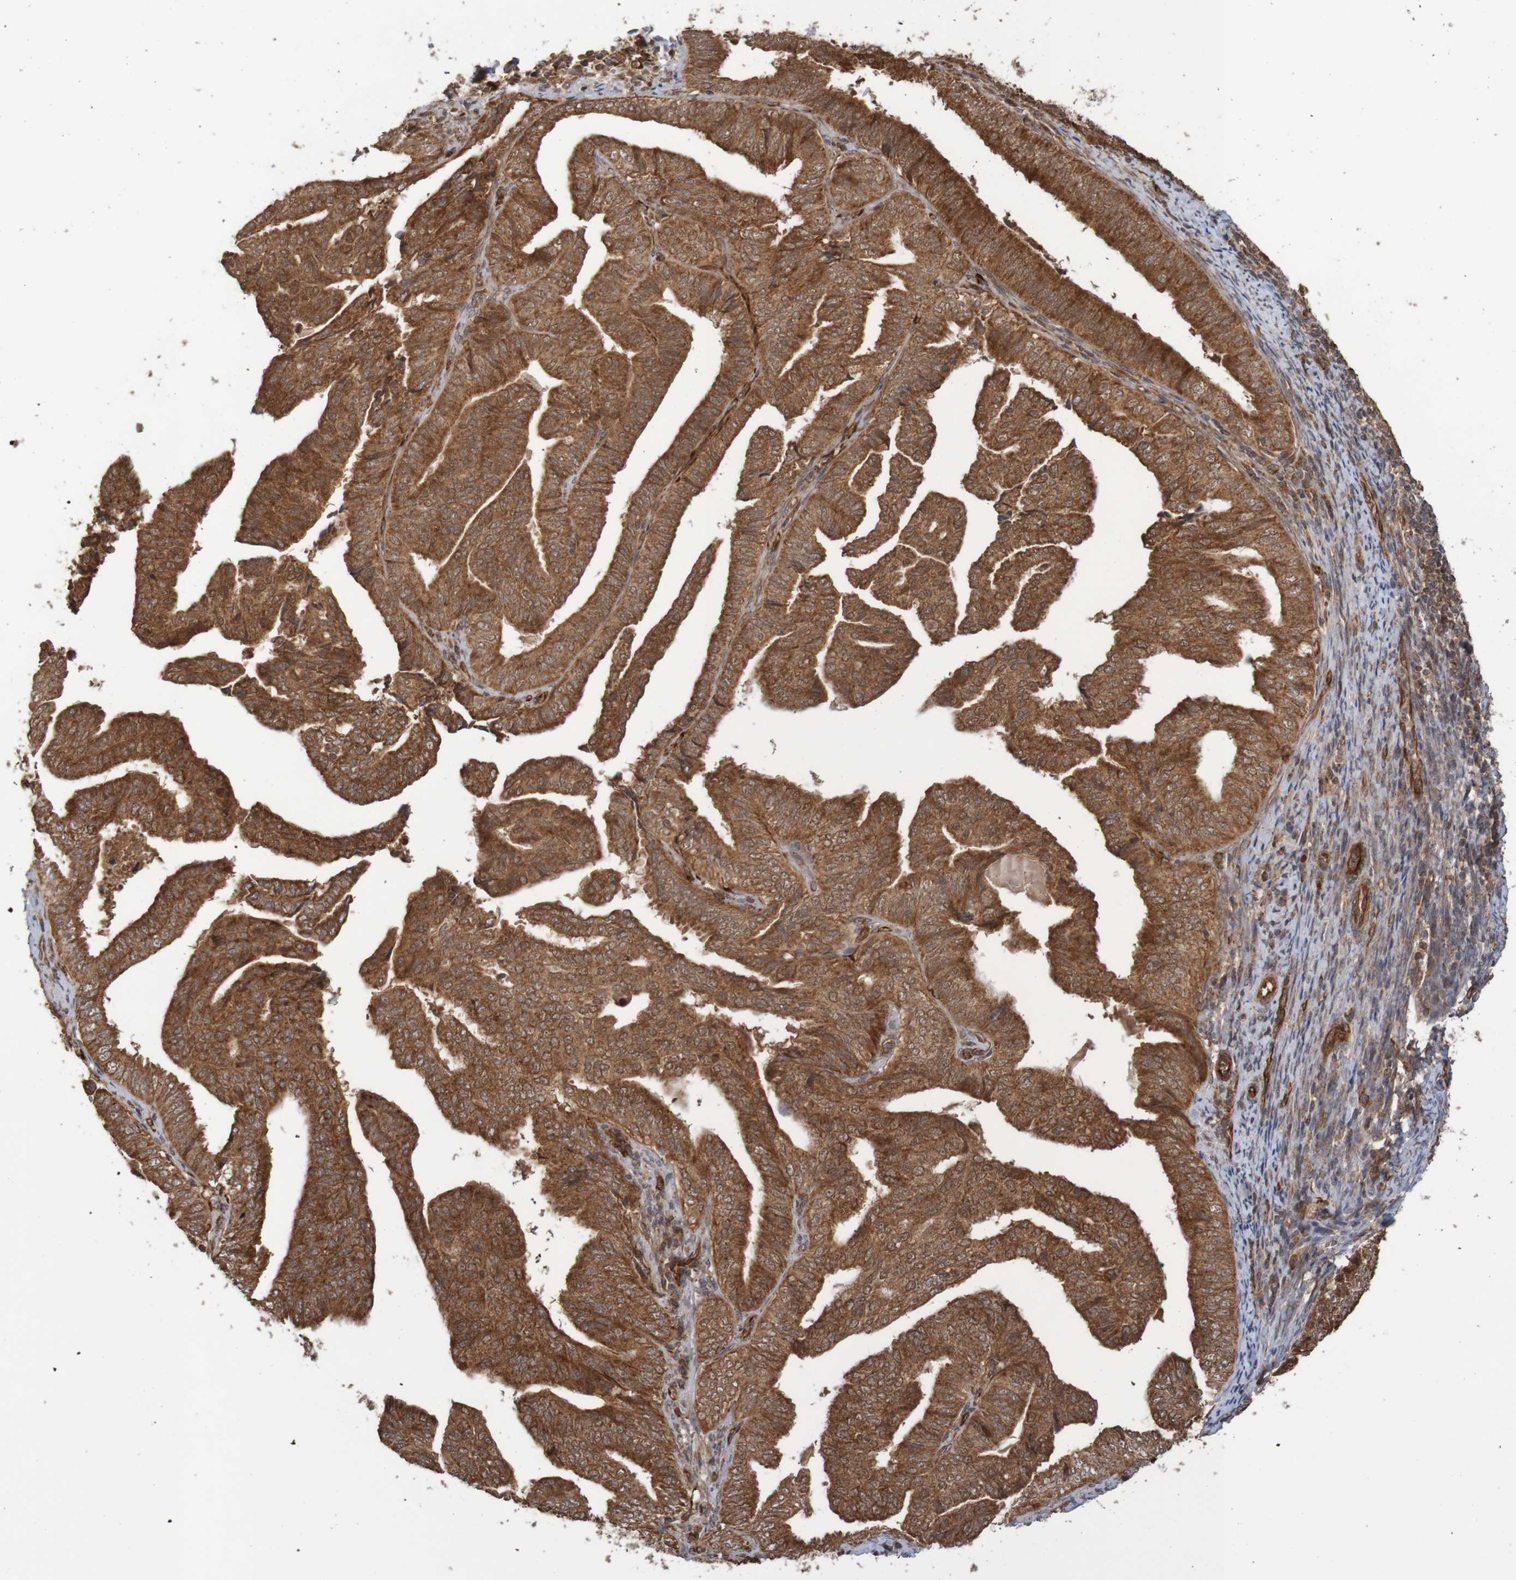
{"staining": {"intensity": "strong", "quantity": ">75%", "location": "cytoplasmic/membranous"}, "tissue": "endometrial cancer", "cell_type": "Tumor cells", "image_type": "cancer", "snomed": [{"axis": "morphology", "description": "Adenocarcinoma, NOS"}, {"axis": "topography", "description": "Endometrium"}], "caption": "Endometrial adenocarcinoma stained with a protein marker exhibits strong staining in tumor cells.", "gene": "MRPL52", "patient": {"sex": "female", "age": 58}}